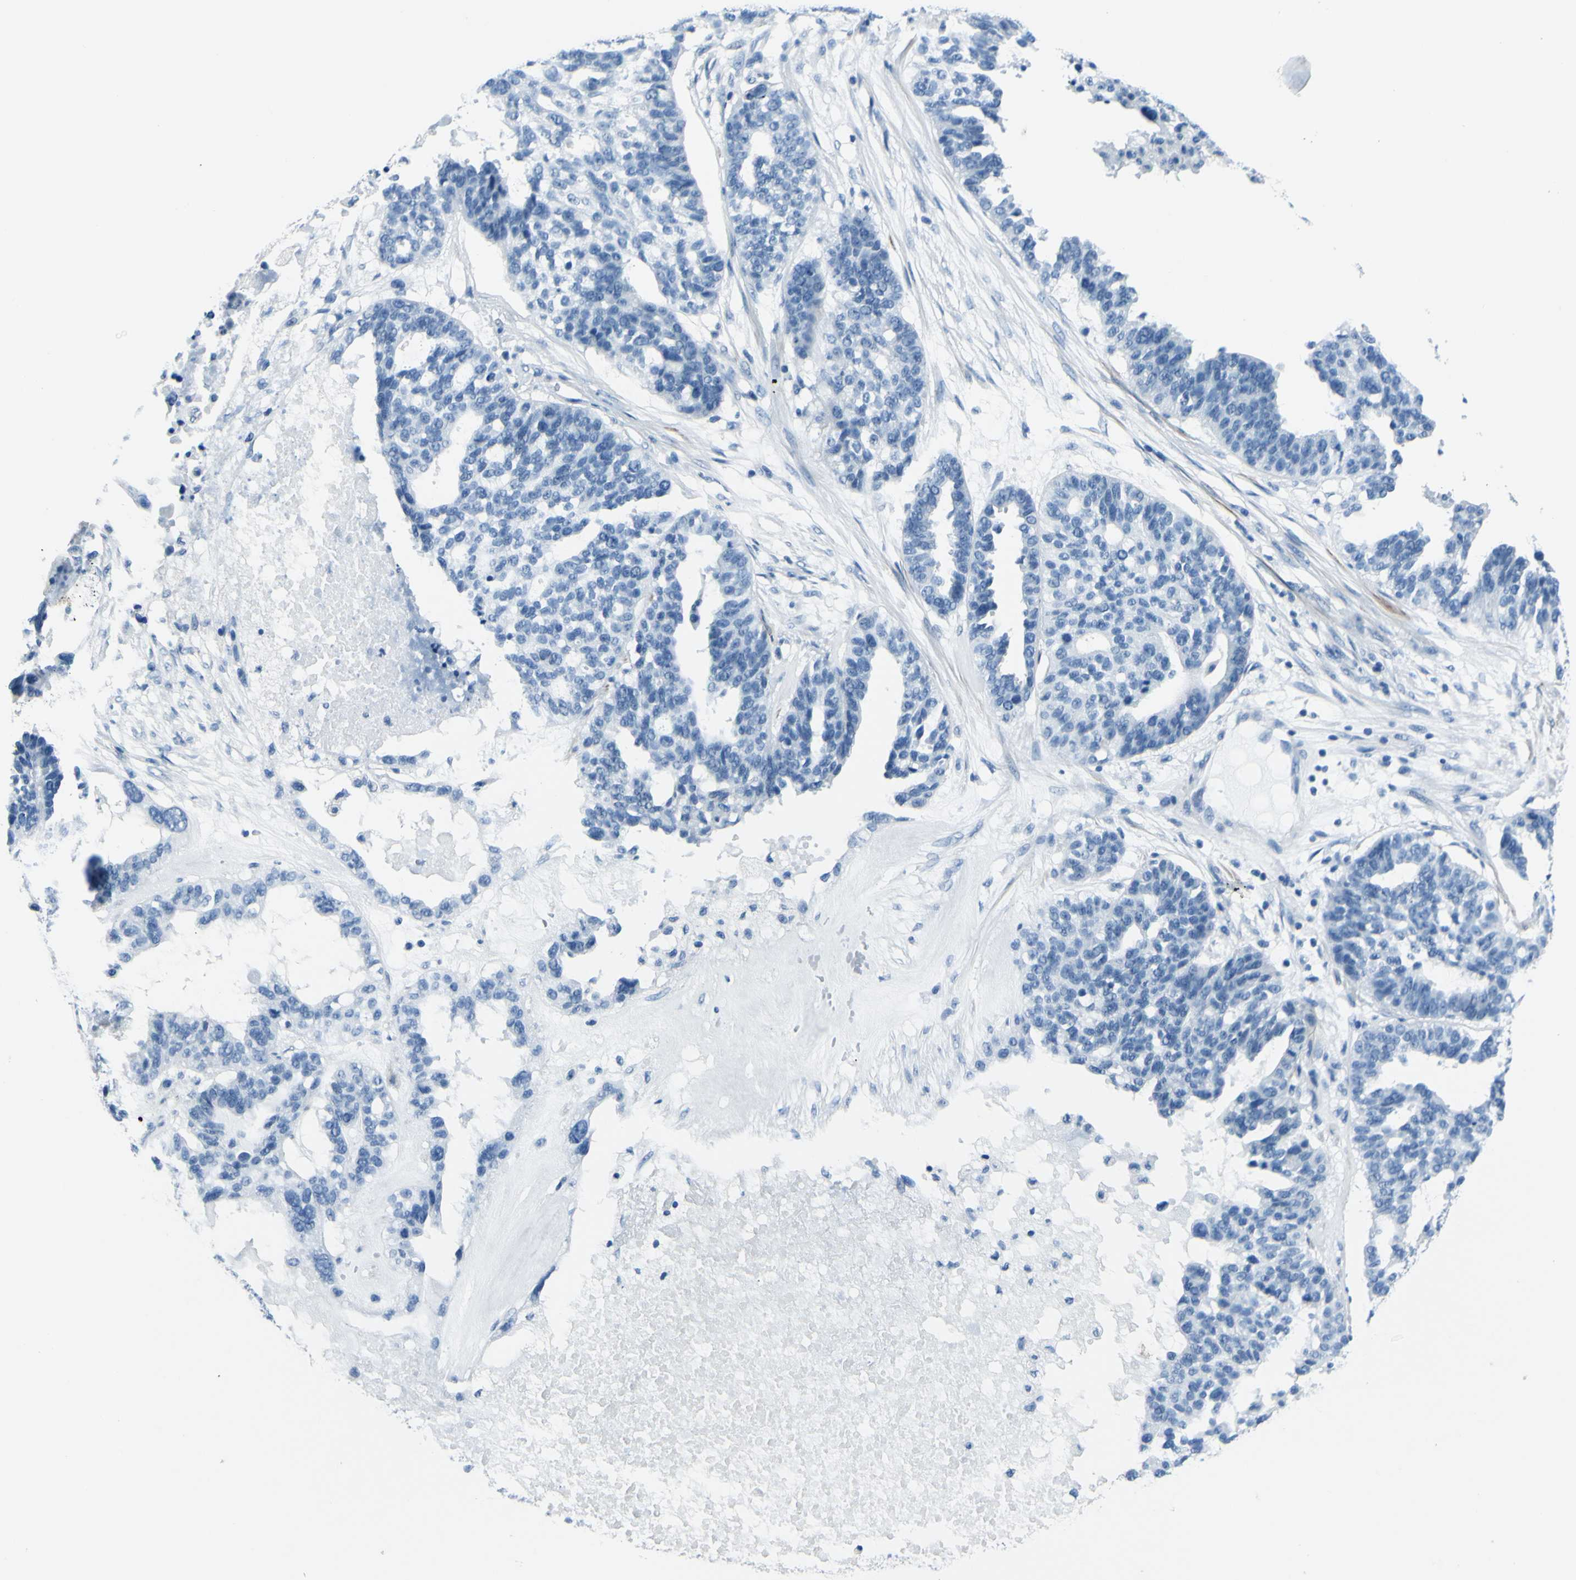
{"staining": {"intensity": "negative", "quantity": "none", "location": "none"}, "tissue": "ovarian cancer", "cell_type": "Tumor cells", "image_type": "cancer", "snomed": [{"axis": "morphology", "description": "Cystadenocarcinoma, serous, NOS"}, {"axis": "topography", "description": "Ovary"}], "caption": "There is no significant positivity in tumor cells of serous cystadenocarcinoma (ovarian).", "gene": "CDH15", "patient": {"sex": "female", "age": 59}}